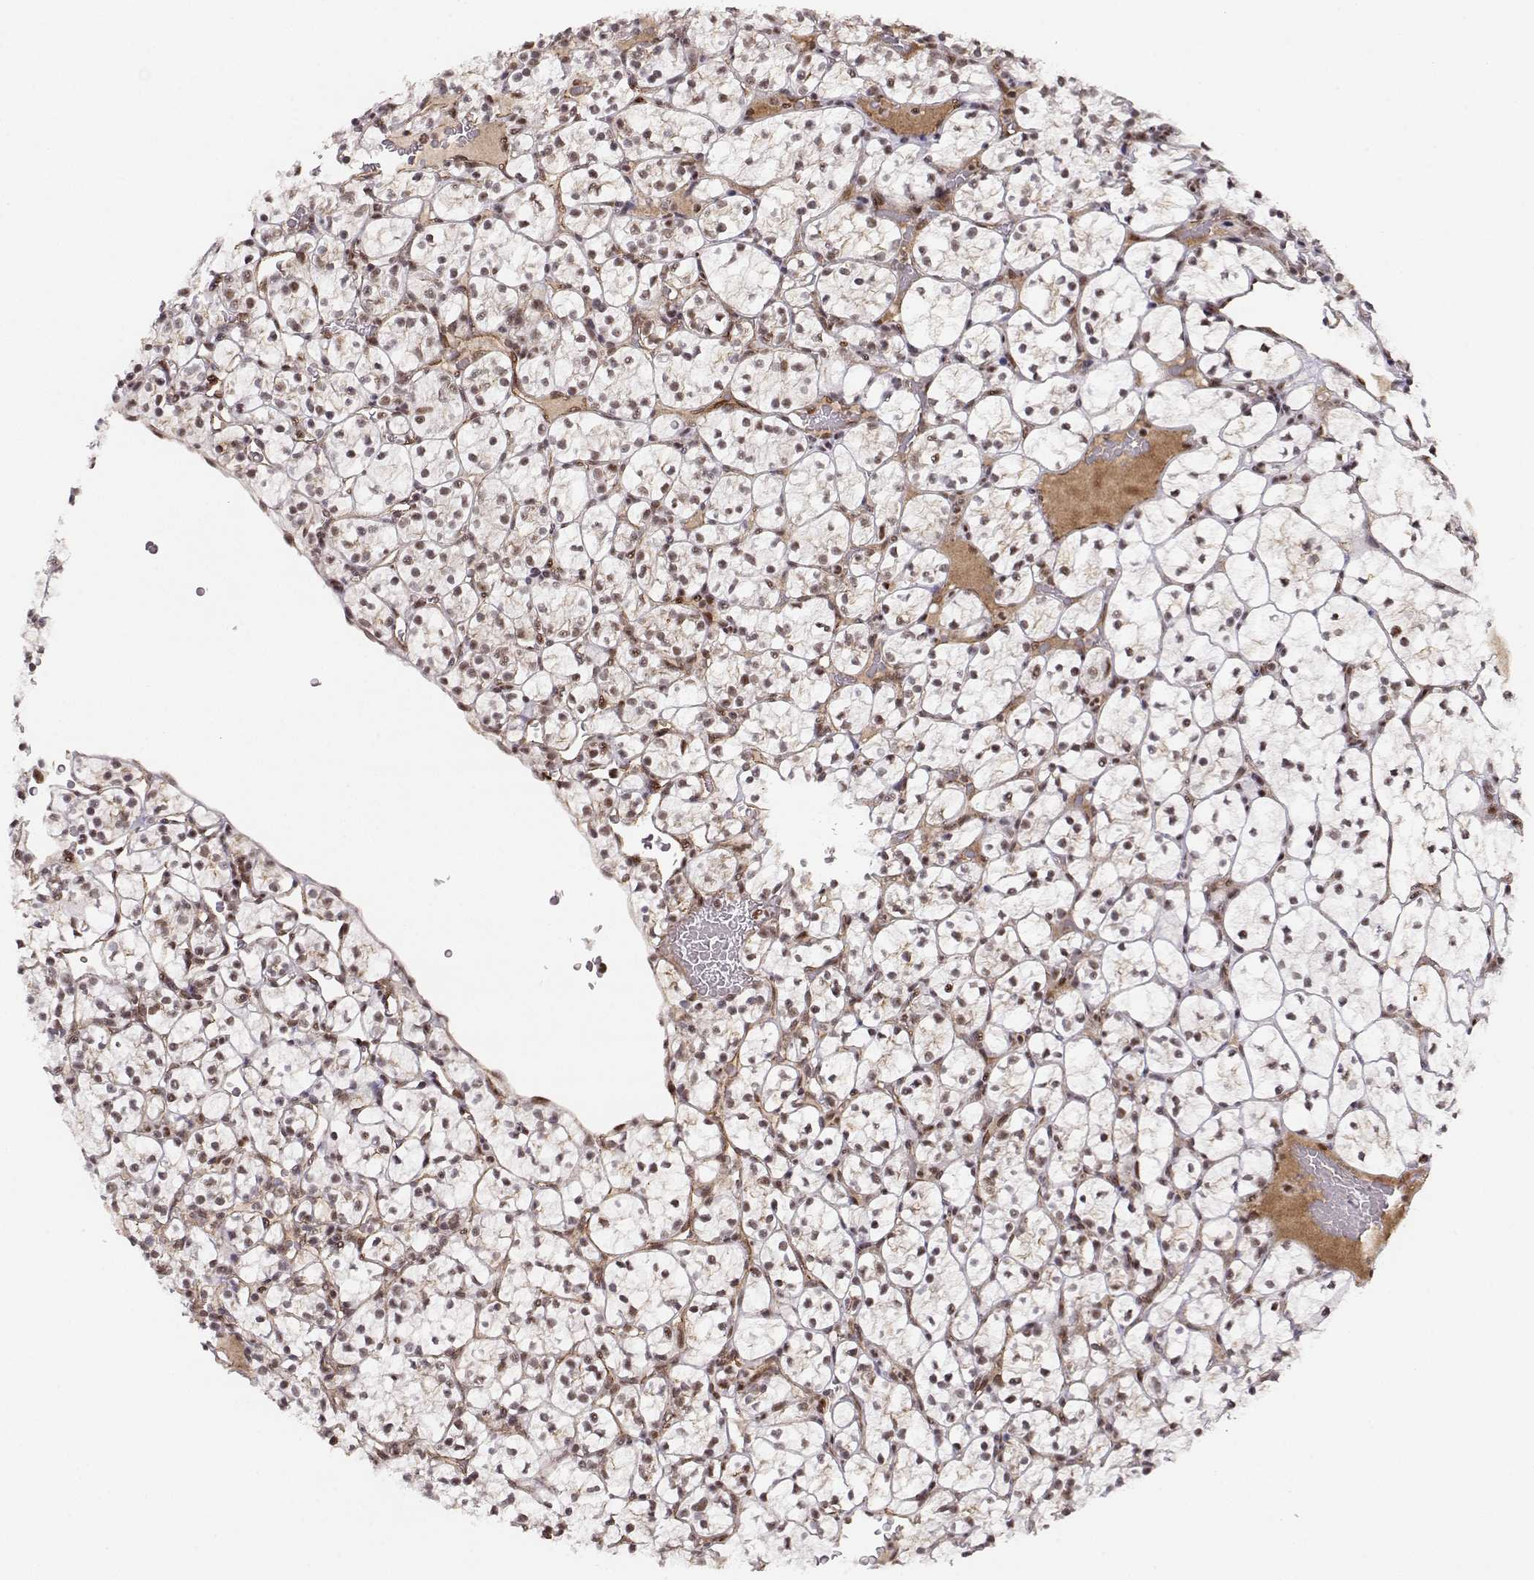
{"staining": {"intensity": "moderate", "quantity": "25%-75%", "location": "nuclear"}, "tissue": "renal cancer", "cell_type": "Tumor cells", "image_type": "cancer", "snomed": [{"axis": "morphology", "description": "Adenocarcinoma, NOS"}, {"axis": "topography", "description": "Kidney"}], "caption": "This is a histology image of IHC staining of renal adenocarcinoma, which shows moderate positivity in the nuclear of tumor cells.", "gene": "CIR1", "patient": {"sex": "female", "age": 89}}